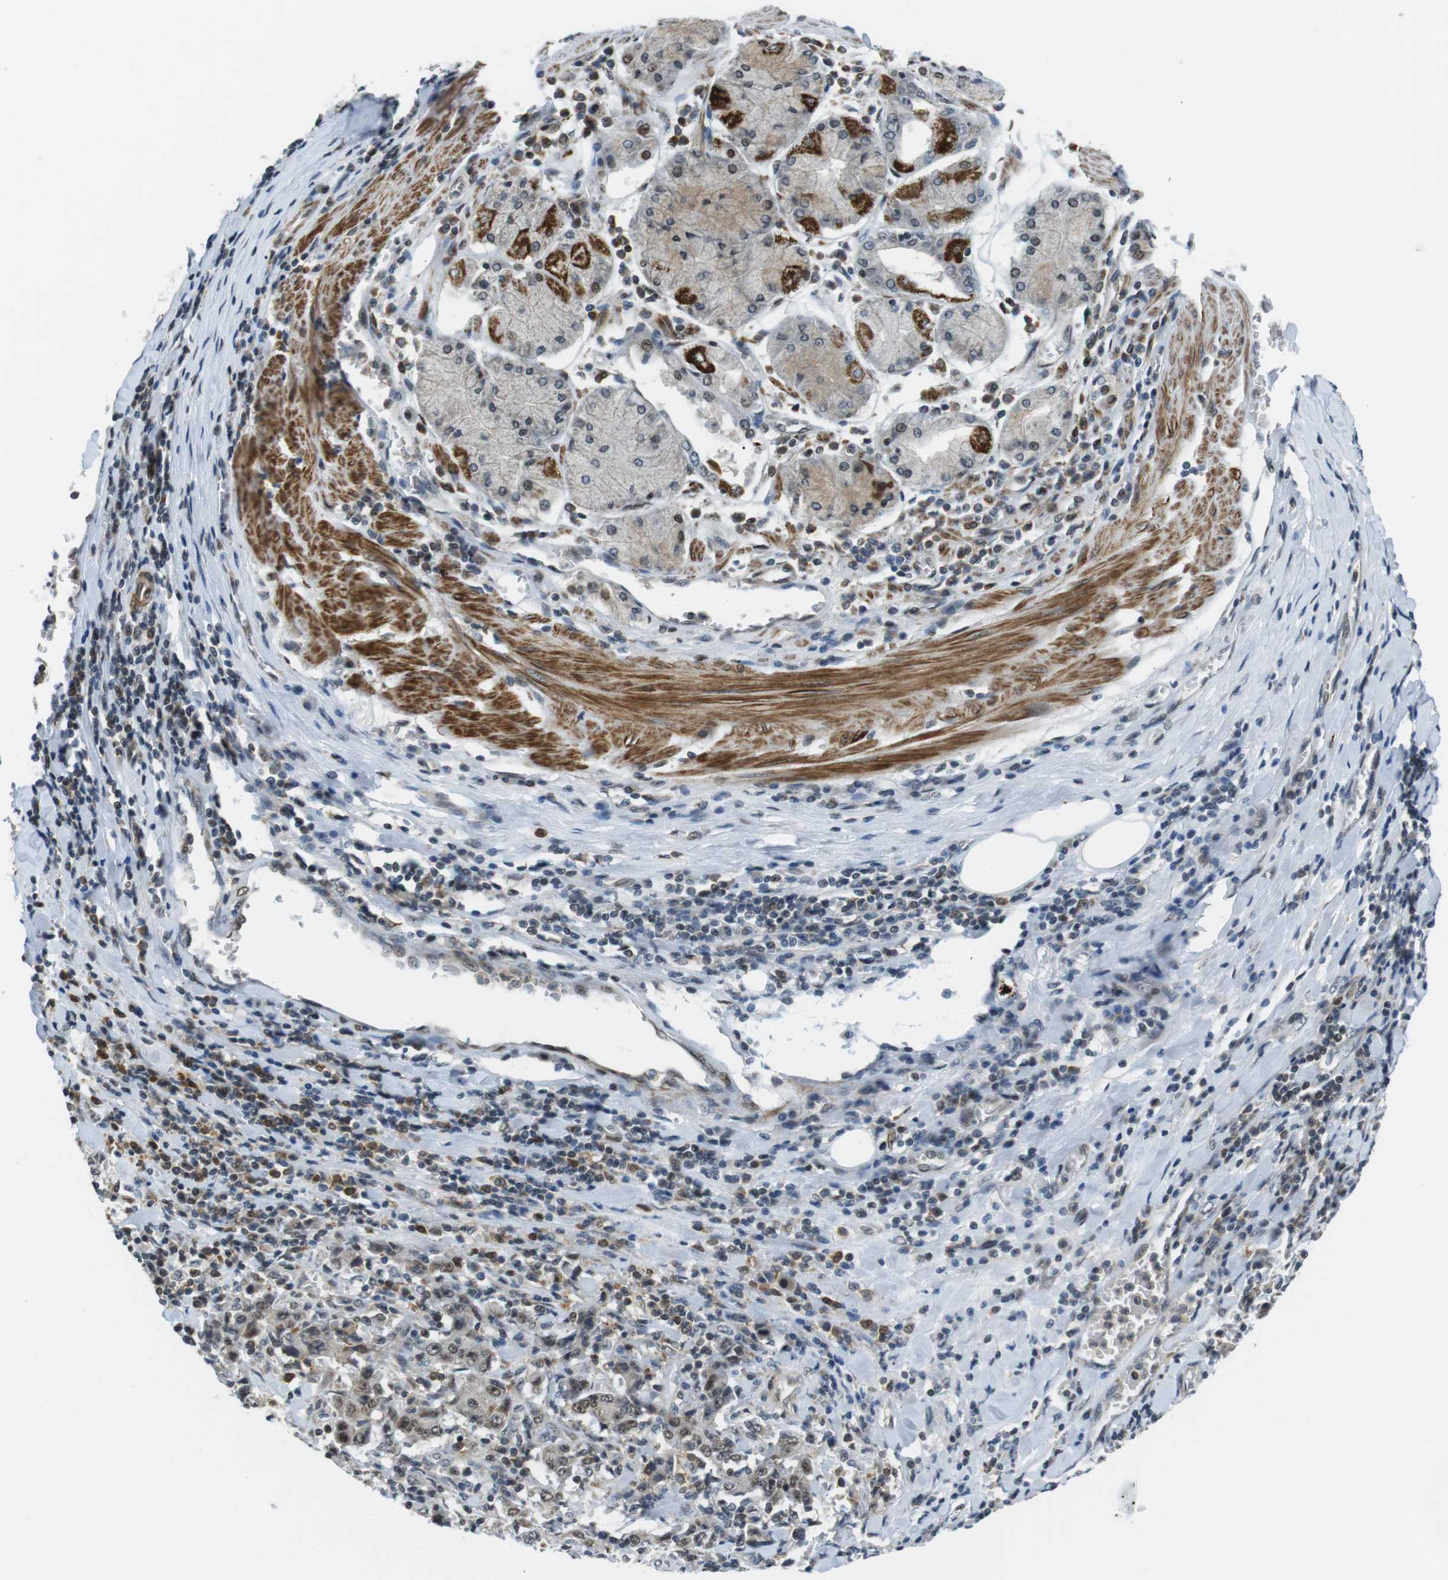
{"staining": {"intensity": "weak", "quantity": ">75%", "location": "nuclear"}, "tissue": "stomach cancer", "cell_type": "Tumor cells", "image_type": "cancer", "snomed": [{"axis": "morphology", "description": "Normal tissue, NOS"}, {"axis": "morphology", "description": "Adenocarcinoma, NOS"}, {"axis": "topography", "description": "Stomach, upper"}, {"axis": "topography", "description": "Stomach"}], "caption": "Weak nuclear protein positivity is identified in approximately >75% of tumor cells in stomach cancer. (DAB = brown stain, brightfield microscopy at high magnification).", "gene": "USP7", "patient": {"sex": "male", "age": 59}}